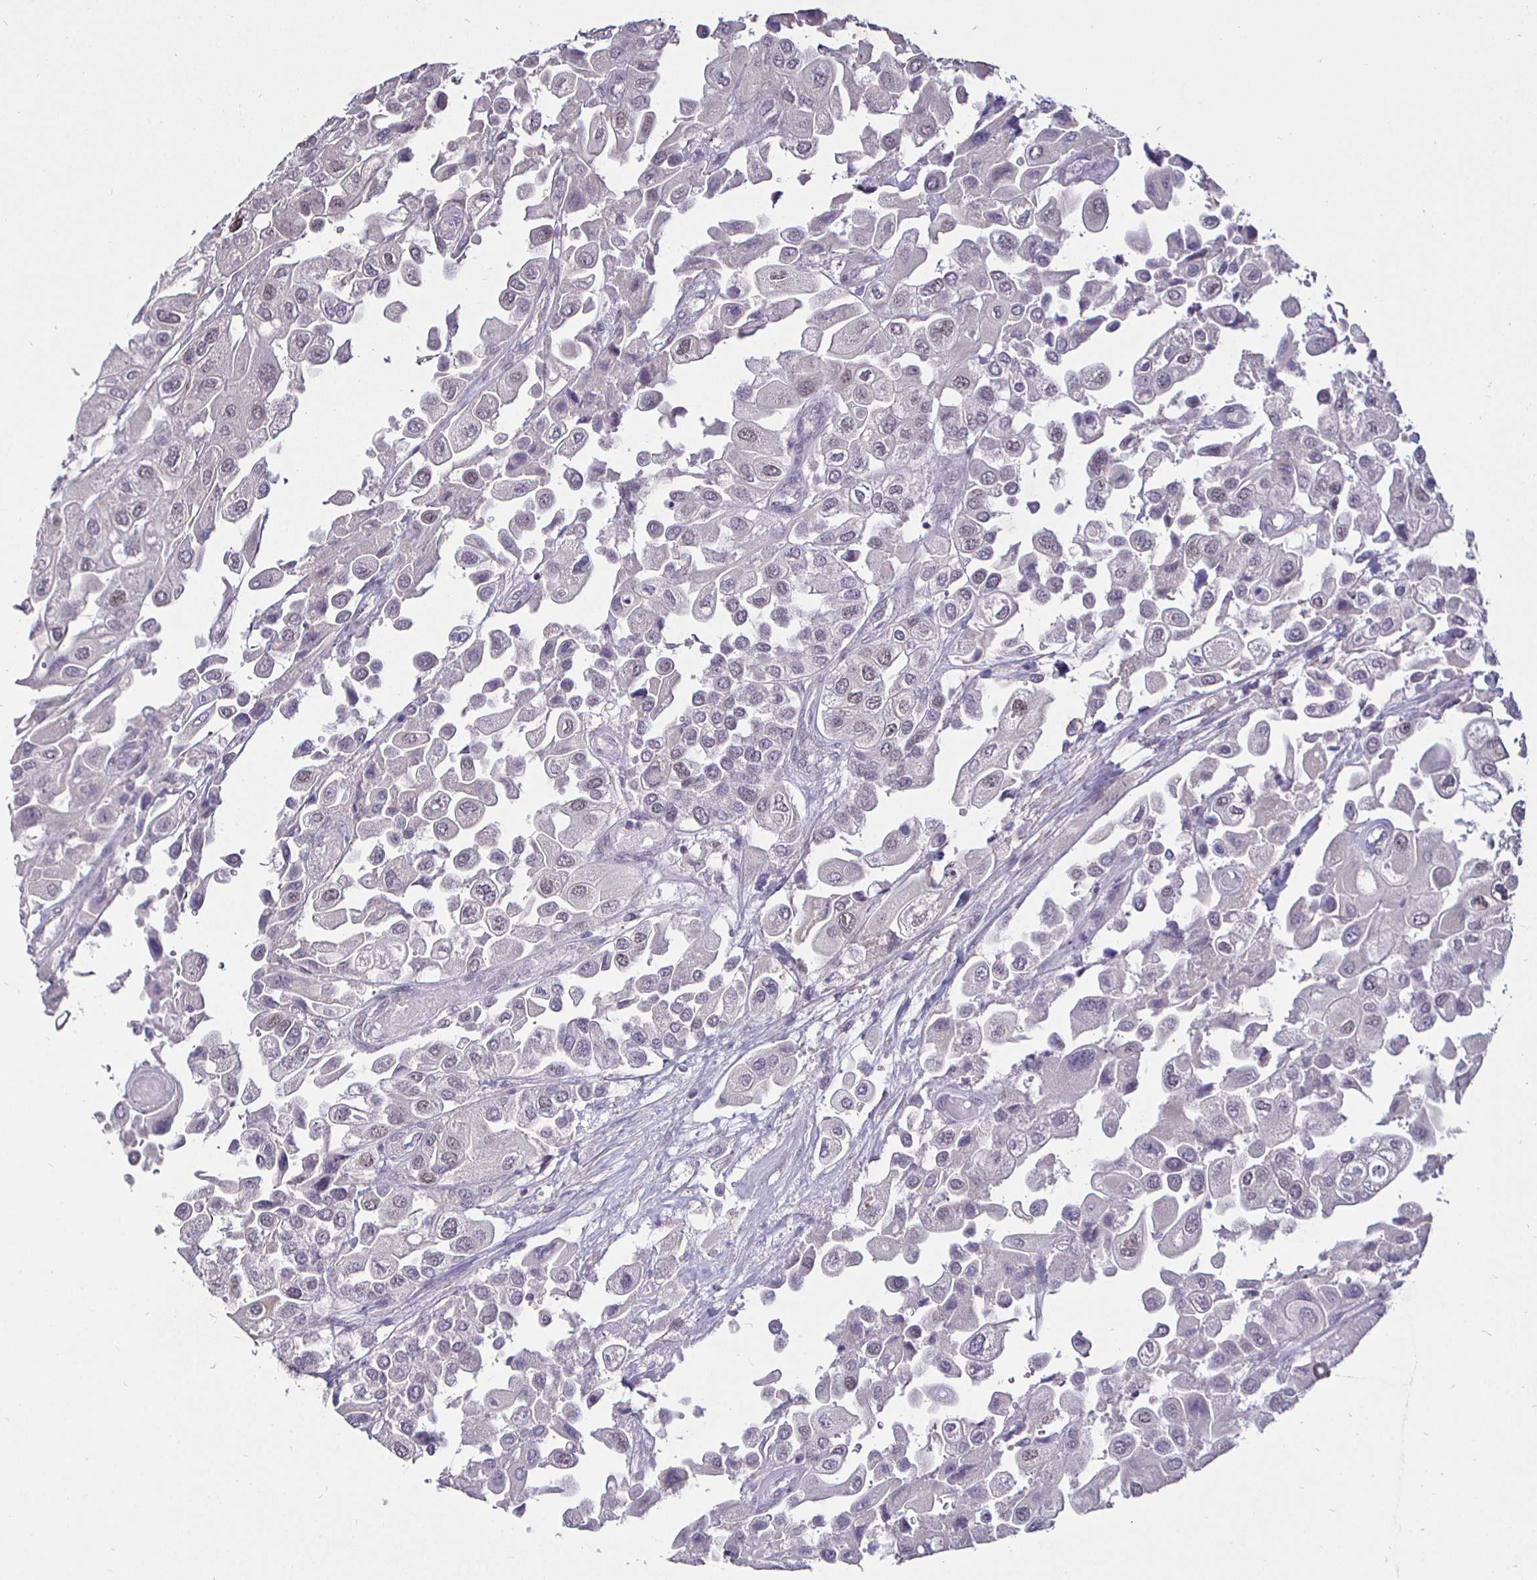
{"staining": {"intensity": "moderate", "quantity": "<25%", "location": "nuclear"}, "tissue": "urothelial cancer", "cell_type": "Tumor cells", "image_type": "cancer", "snomed": [{"axis": "morphology", "description": "Urothelial carcinoma, High grade"}, {"axis": "topography", "description": "Urinary bladder"}], "caption": "Urothelial cancer was stained to show a protein in brown. There is low levels of moderate nuclear staining in about <25% of tumor cells. Using DAB (brown) and hematoxylin (blue) stains, captured at high magnification using brightfield microscopy.", "gene": "MLH1", "patient": {"sex": "female", "age": 64}}